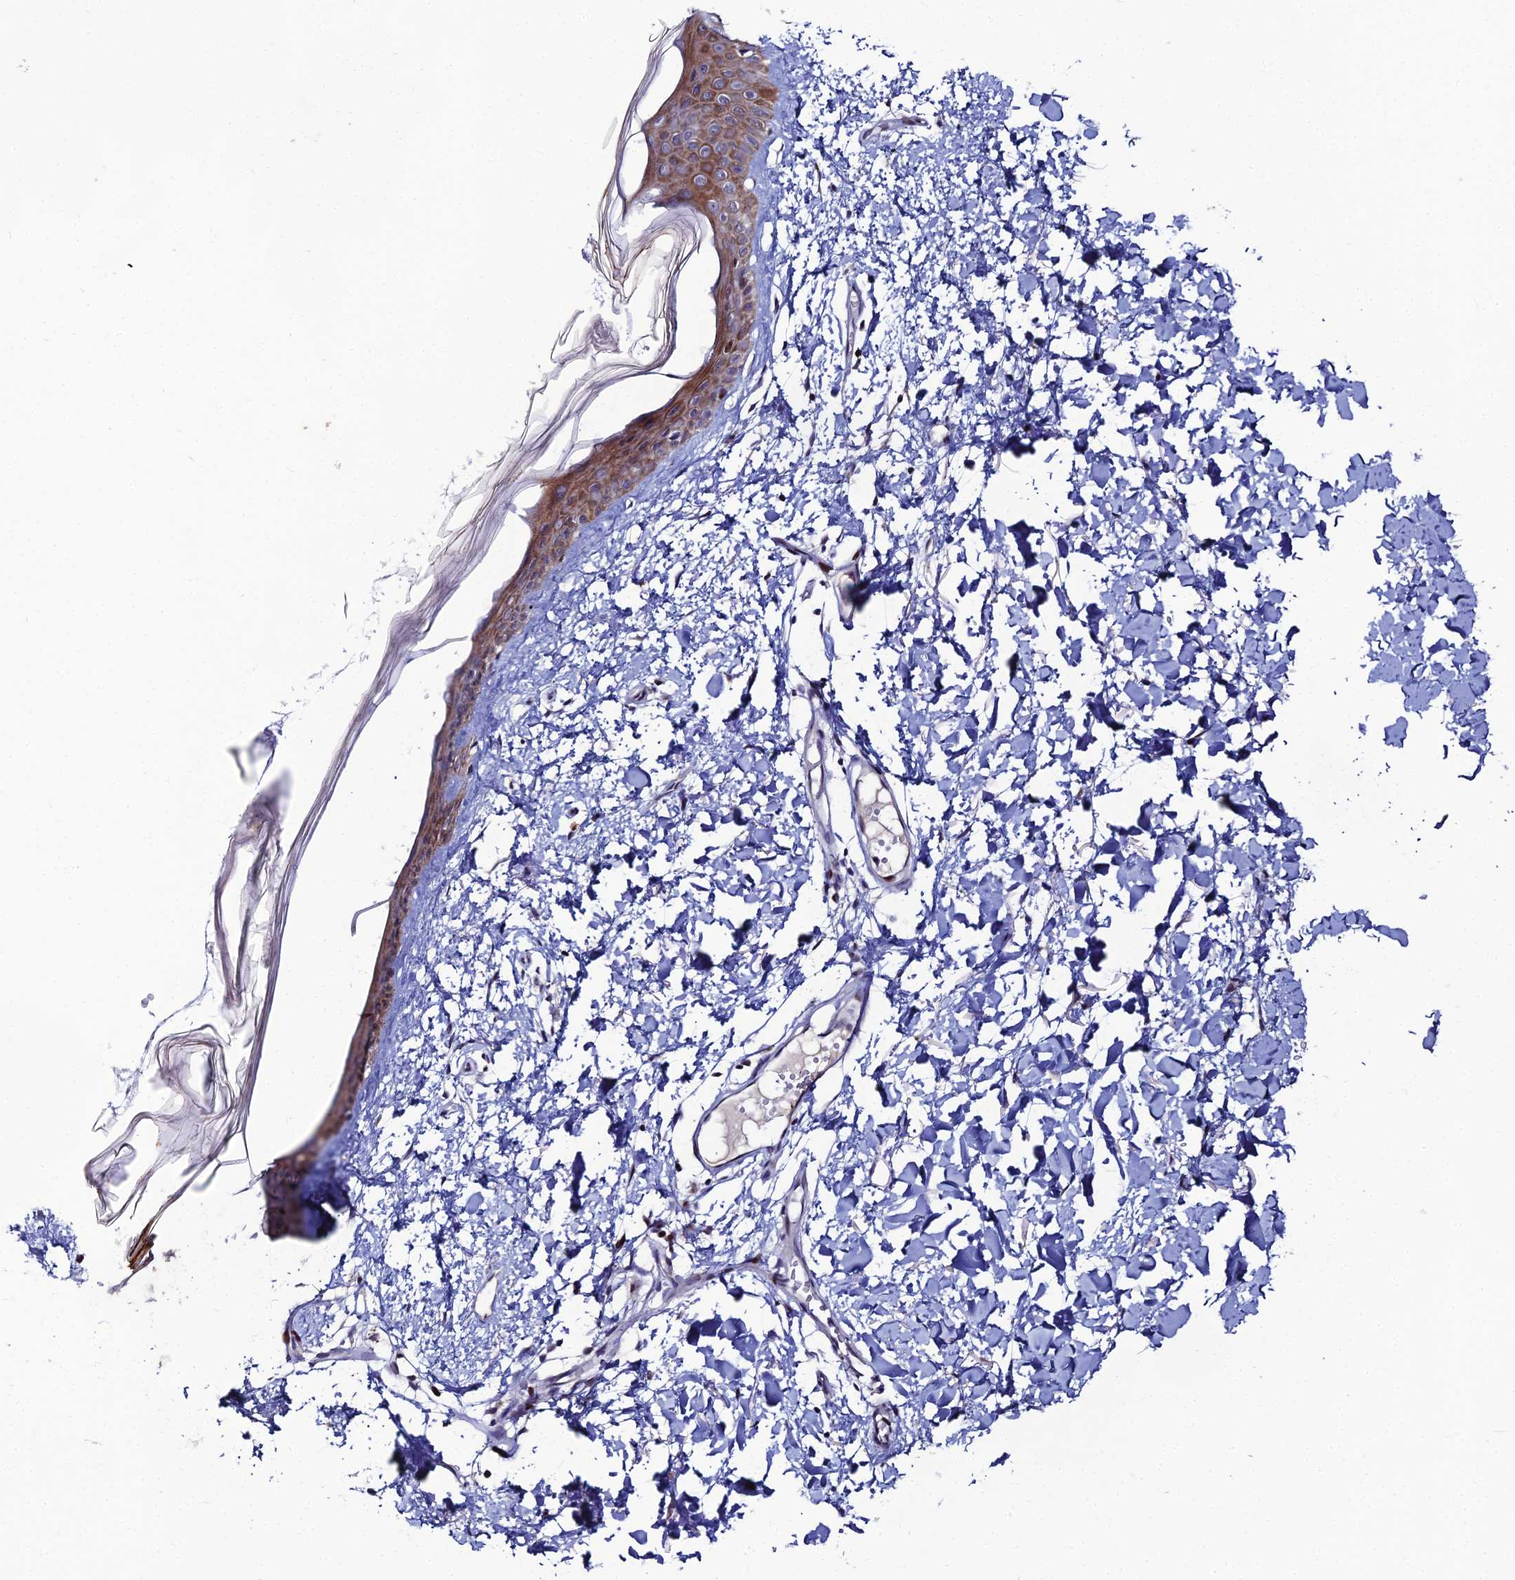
{"staining": {"intensity": "weak", "quantity": "25%-75%", "location": "nuclear"}, "tissue": "skin", "cell_type": "Fibroblasts", "image_type": "normal", "snomed": [{"axis": "morphology", "description": "Normal tissue, NOS"}, {"axis": "topography", "description": "Skin"}], "caption": "Immunohistochemistry (IHC) (DAB) staining of unremarkable human skin exhibits weak nuclear protein expression in about 25%-75% of fibroblasts.", "gene": "TAF9B", "patient": {"sex": "female", "age": 58}}